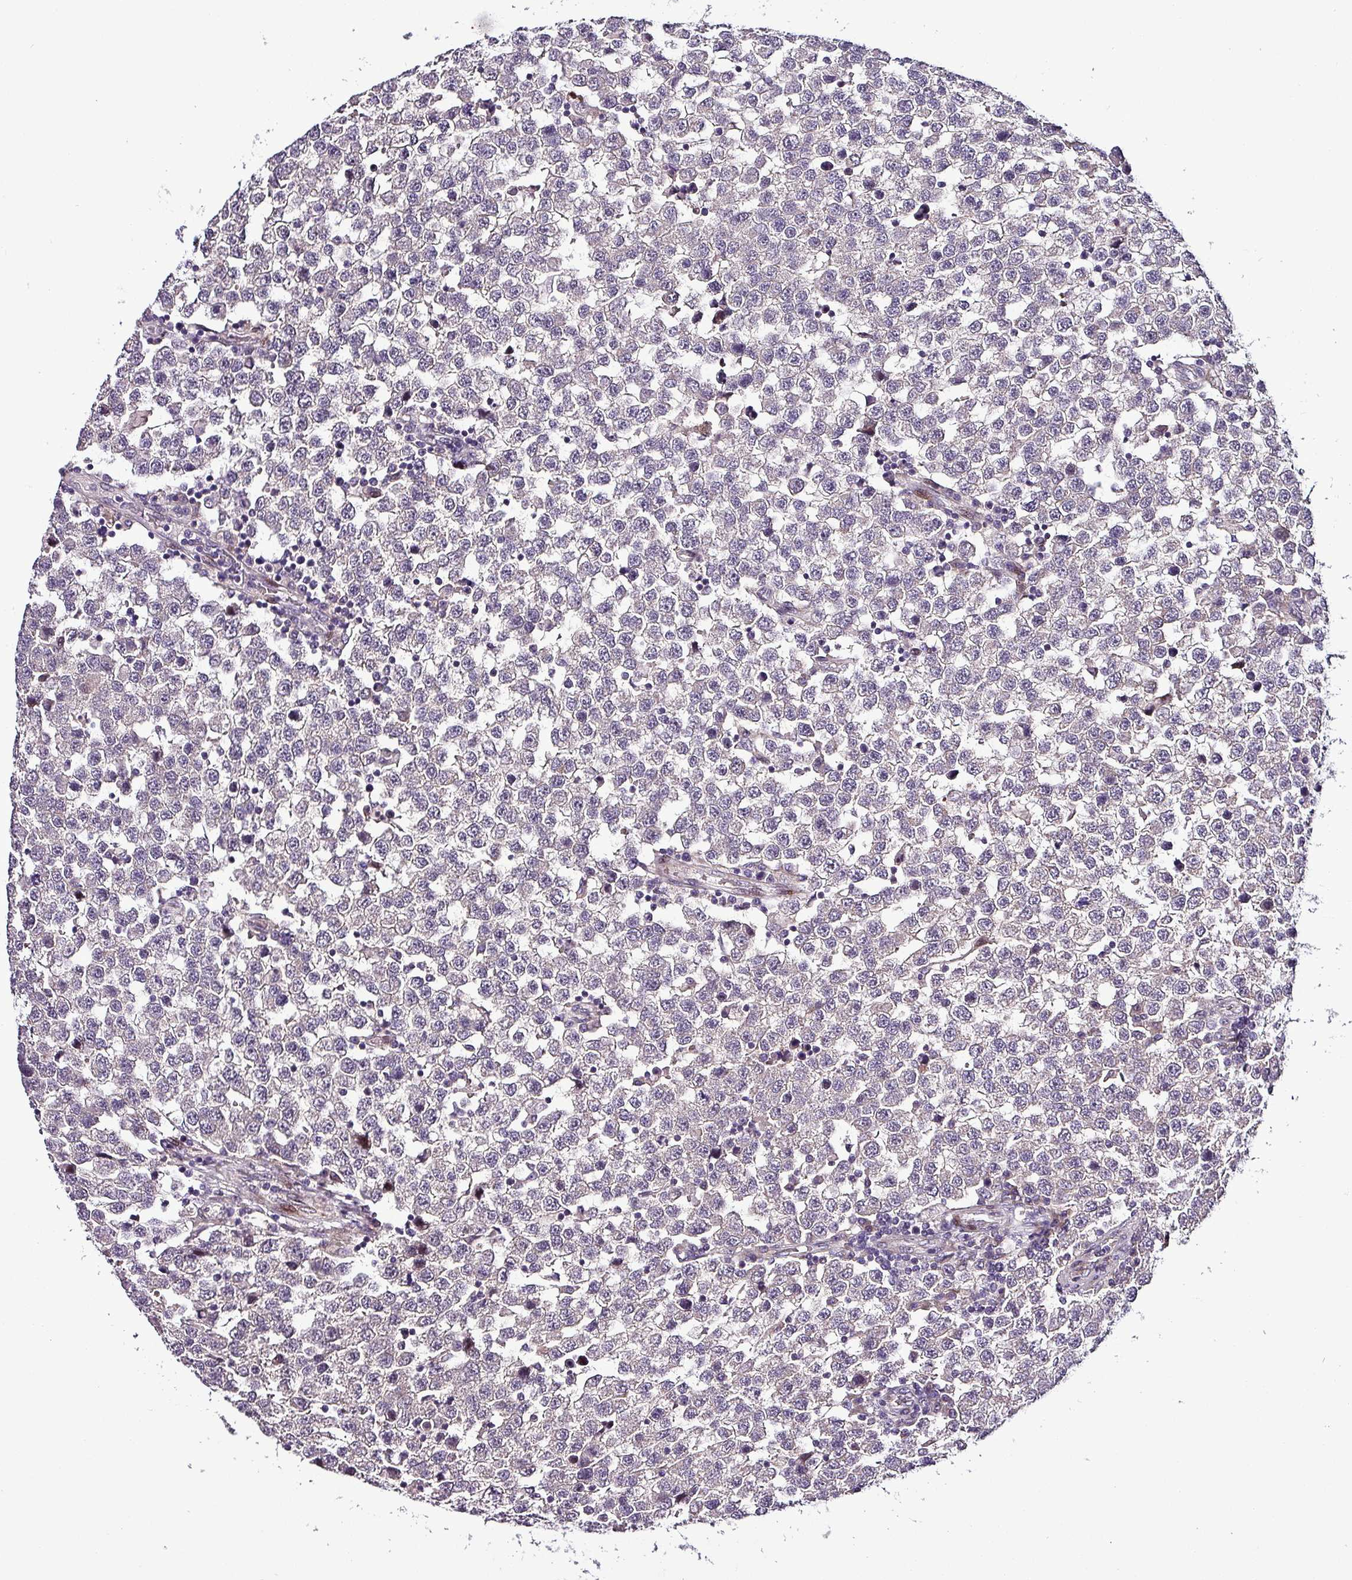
{"staining": {"intensity": "negative", "quantity": "none", "location": "none"}, "tissue": "testis cancer", "cell_type": "Tumor cells", "image_type": "cancer", "snomed": [{"axis": "morphology", "description": "Seminoma, NOS"}, {"axis": "topography", "description": "Testis"}], "caption": "This is an immunohistochemistry (IHC) photomicrograph of testis seminoma. There is no staining in tumor cells.", "gene": "GRAPL", "patient": {"sex": "male", "age": 34}}